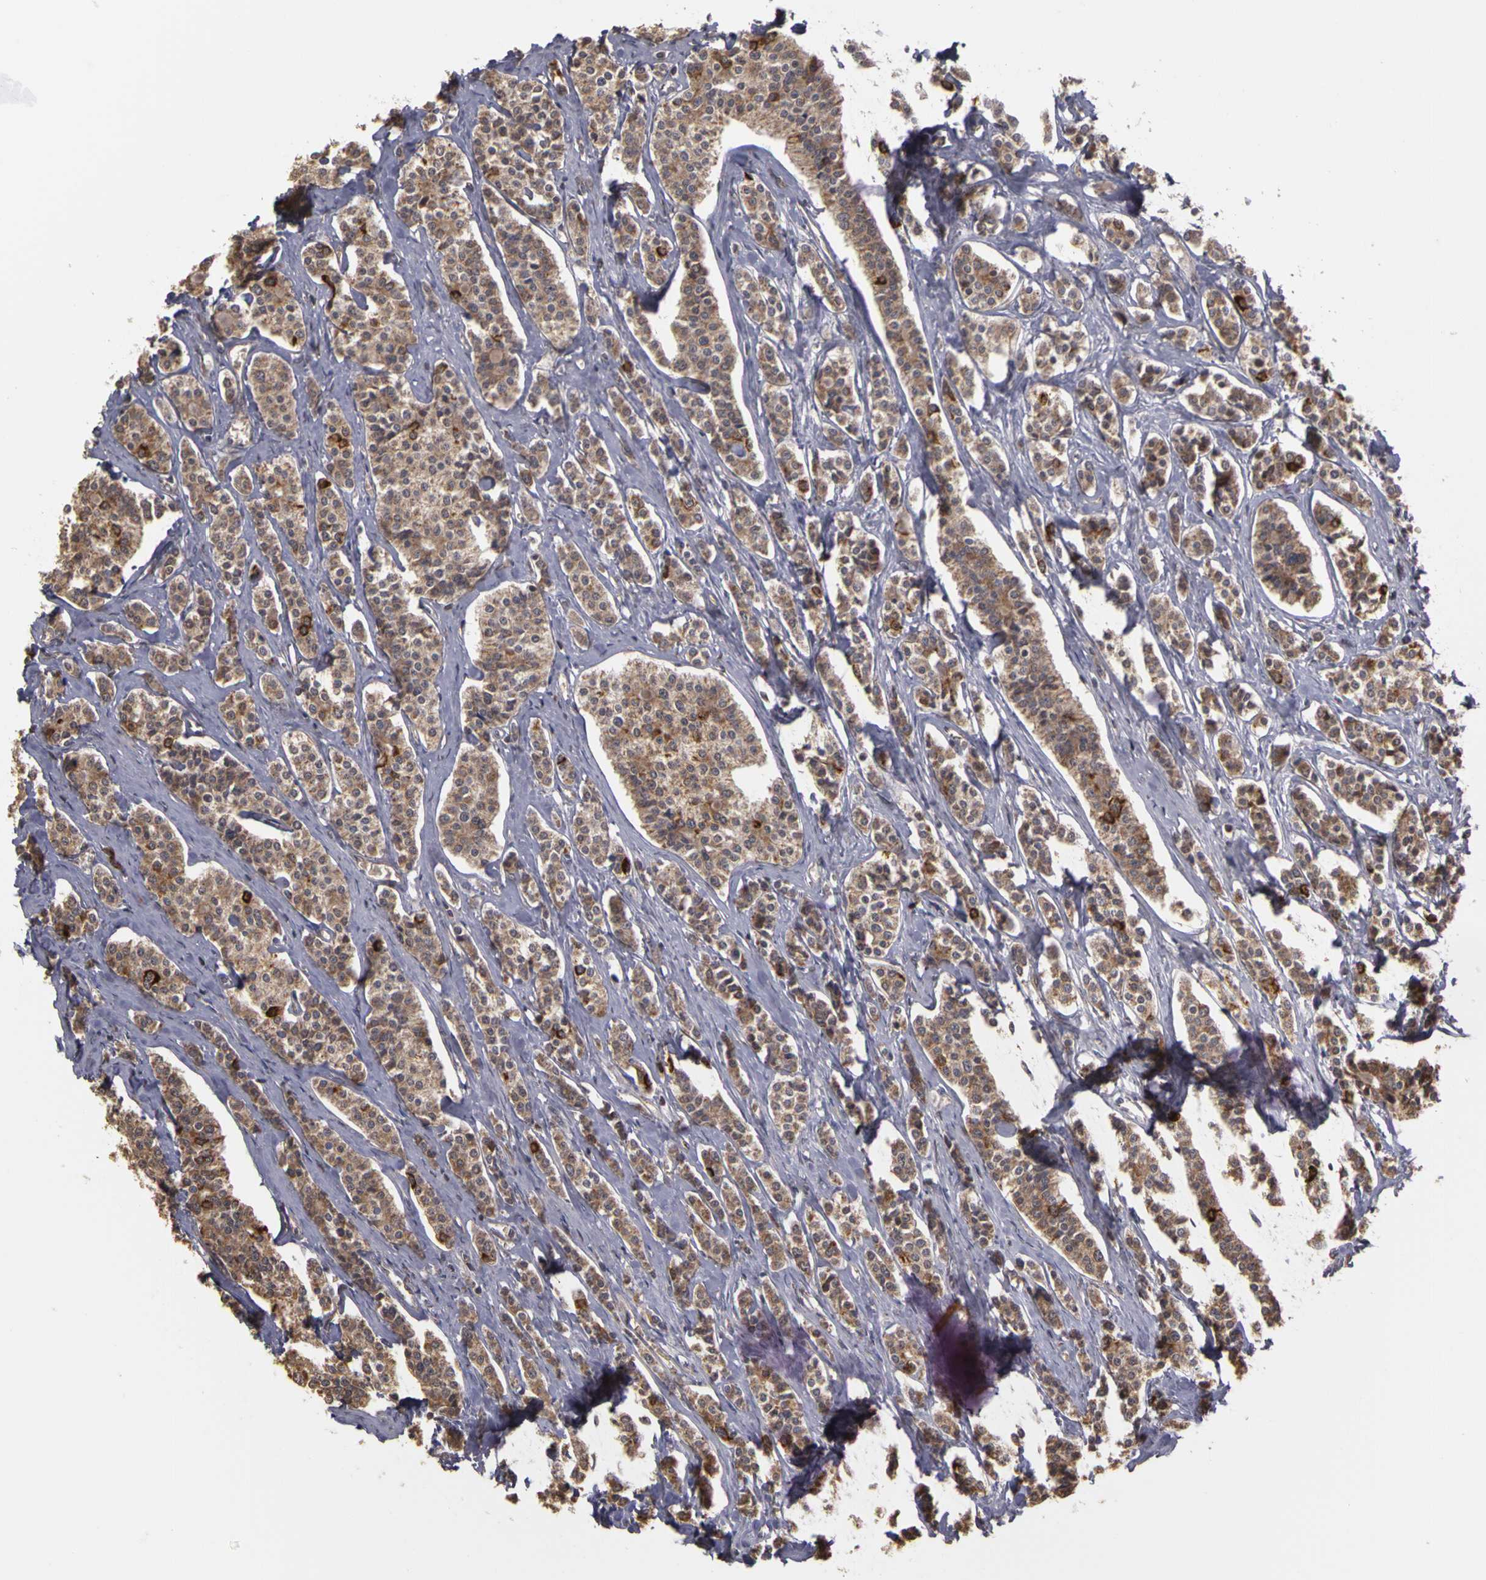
{"staining": {"intensity": "moderate", "quantity": ">75%", "location": "cytoplasmic/membranous"}, "tissue": "carcinoid", "cell_type": "Tumor cells", "image_type": "cancer", "snomed": [{"axis": "morphology", "description": "Carcinoid, malignant, NOS"}, {"axis": "topography", "description": "Small intestine"}], "caption": "This histopathology image demonstrates IHC staining of malignant carcinoid, with medium moderate cytoplasmic/membranous positivity in approximately >75% of tumor cells.", "gene": "FRMD7", "patient": {"sex": "male", "age": 63}}